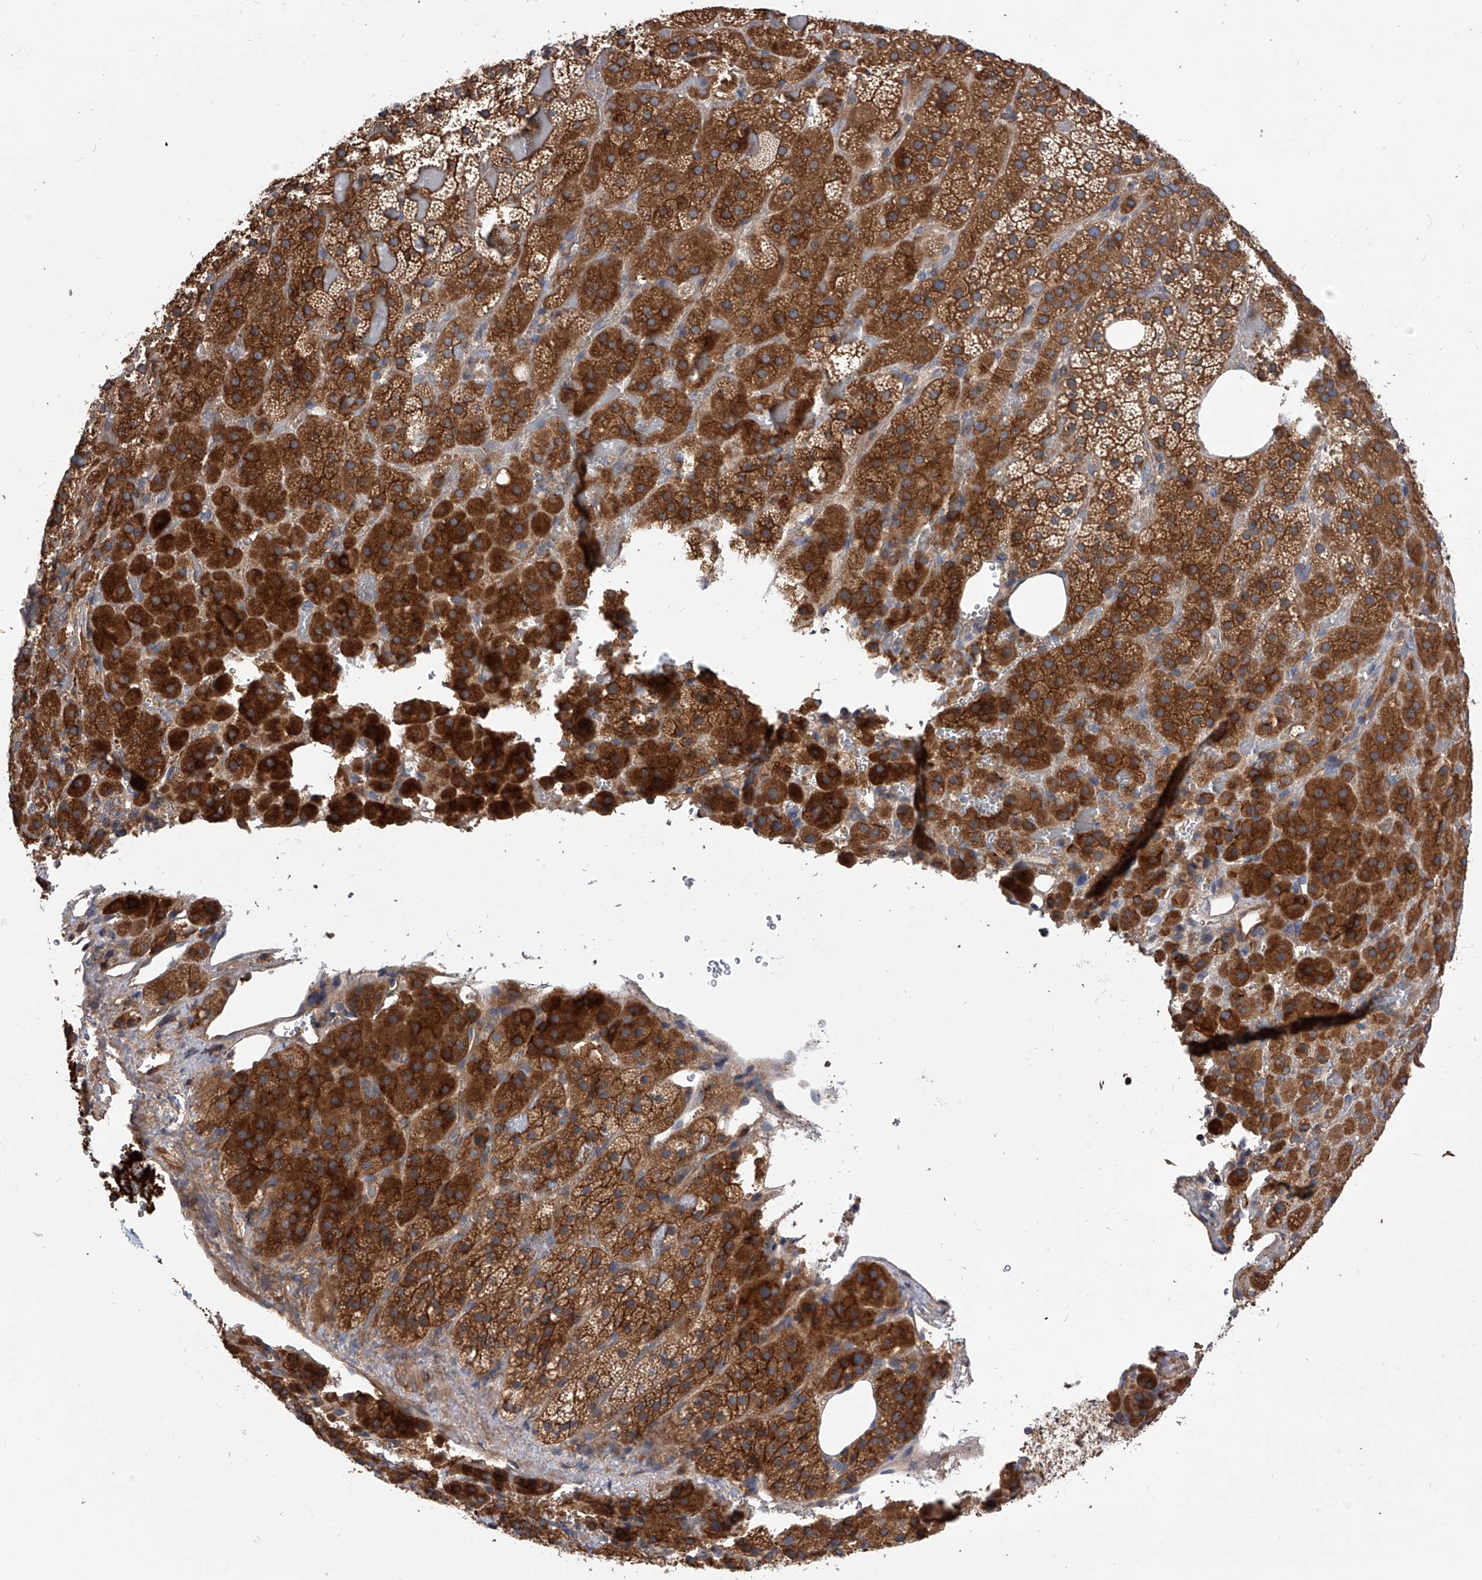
{"staining": {"intensity": "strong", "quantity": ">75%", "location": "cytoplasmic/membranous"}, "tissue": "adrenal gland", "cell_type": "Glandular cells", "image_type": "normal", "snomed": [{"axis": "morphology", "description": "Normal tissue, NOS"}, {"axis": "topography", "description": "Adrenal gland"}], "caption": "Approximately >75% of glandular cells in benign adrenal gland display strong cytoplasmic/membranous protein staining as visualized by brown immunohistochemical staining.", "gene": "CUL7", "patient": {"sex": "female", "age": 59}}